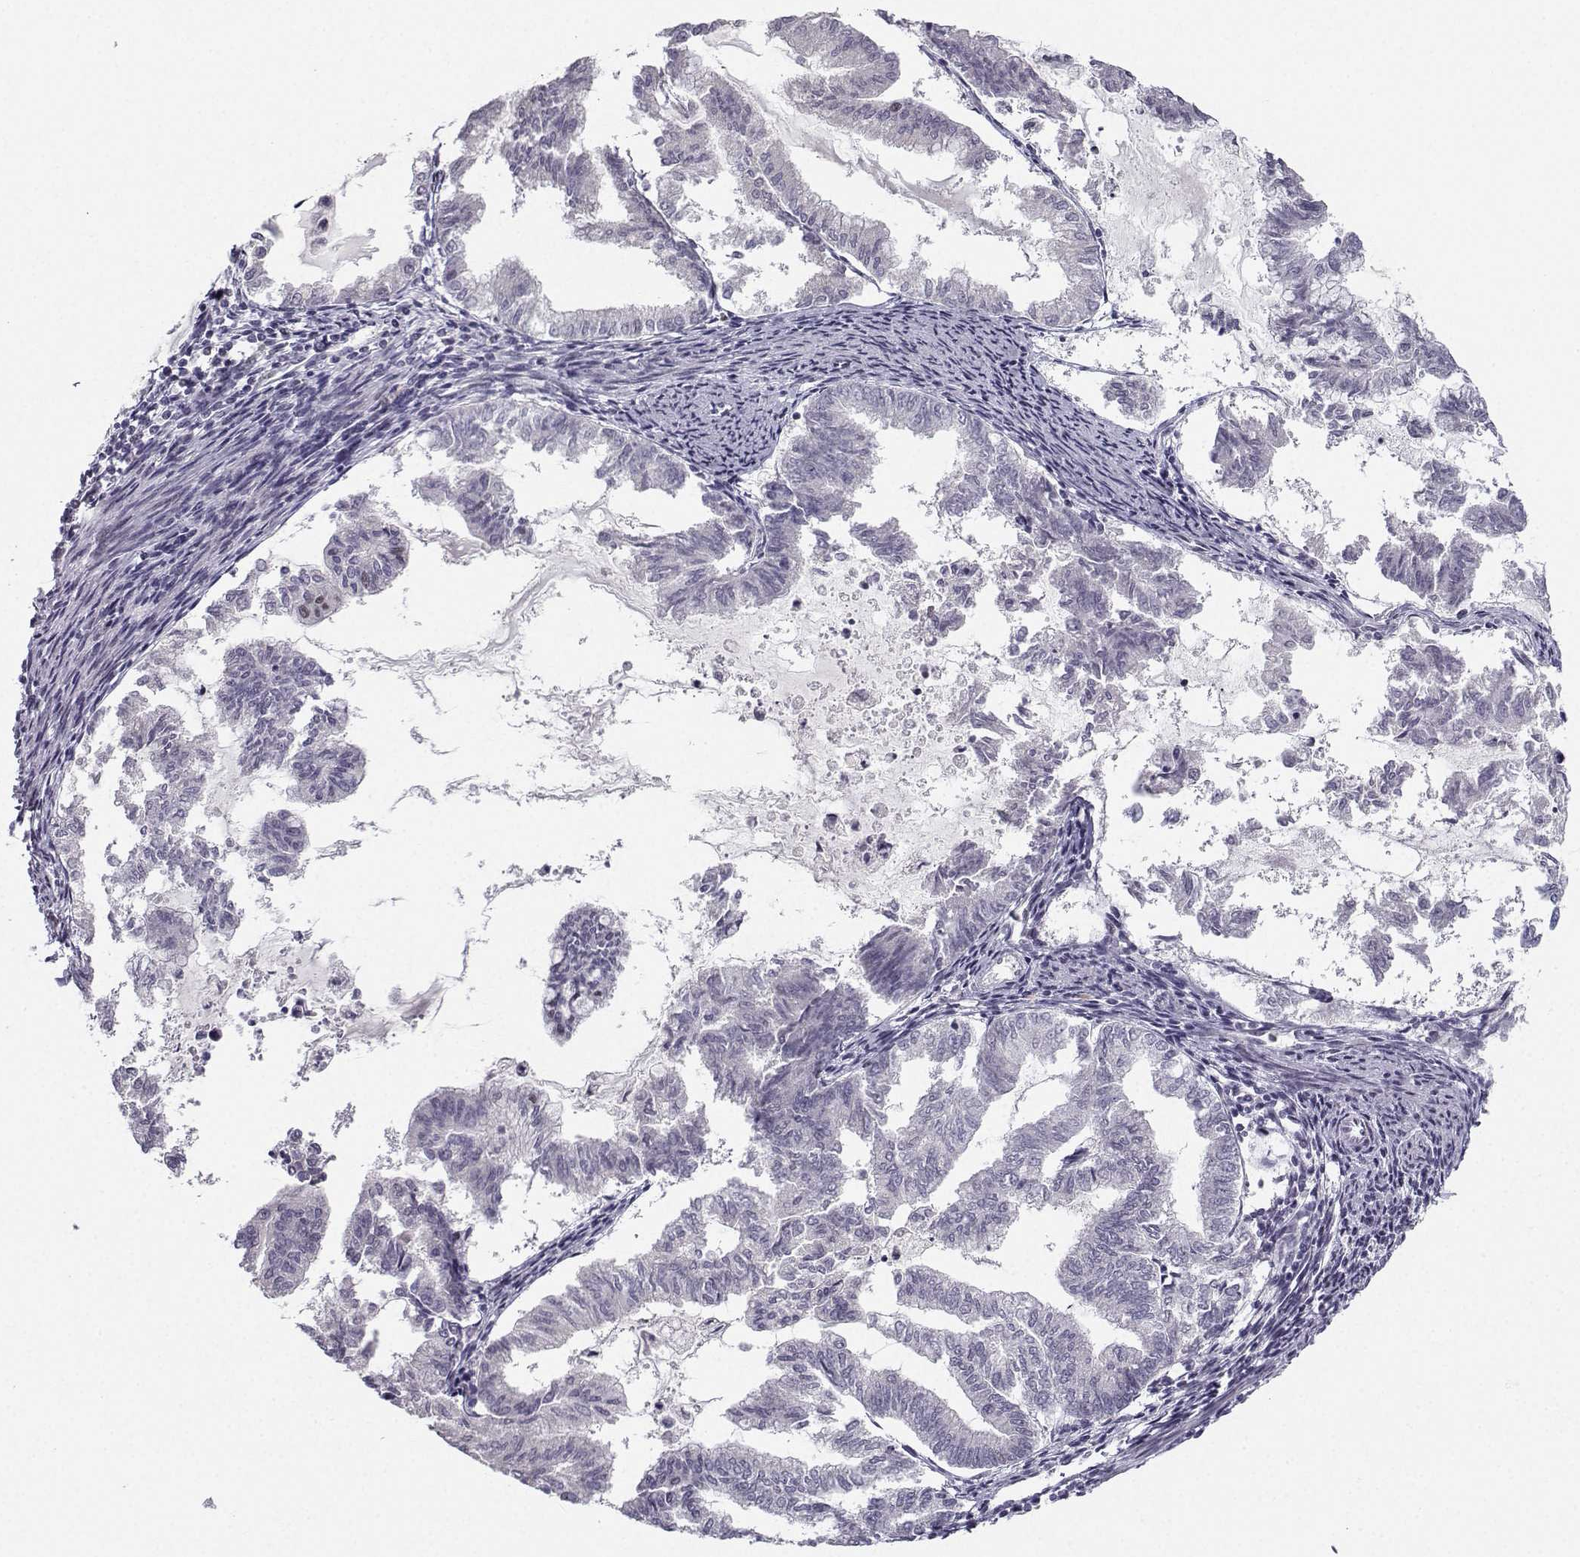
{"staining": {"intensity": "negative", "quantity": "none", "location": "none"}, "tissue": "endometrial cancer", "cell_type": "Tumor cells", "image_type": "cancer", "snomed": [{"axis": "morphology", "description": "Adenocarcinoma, NOS"}, {"axis": "topography", "description": "Endometrium"}], "caption": "Tumor cells show no significant protein staining in endometrial adenocarcinoma.", "gene": "LIN28A", "patient": {"sex": "female", "age": 79}}